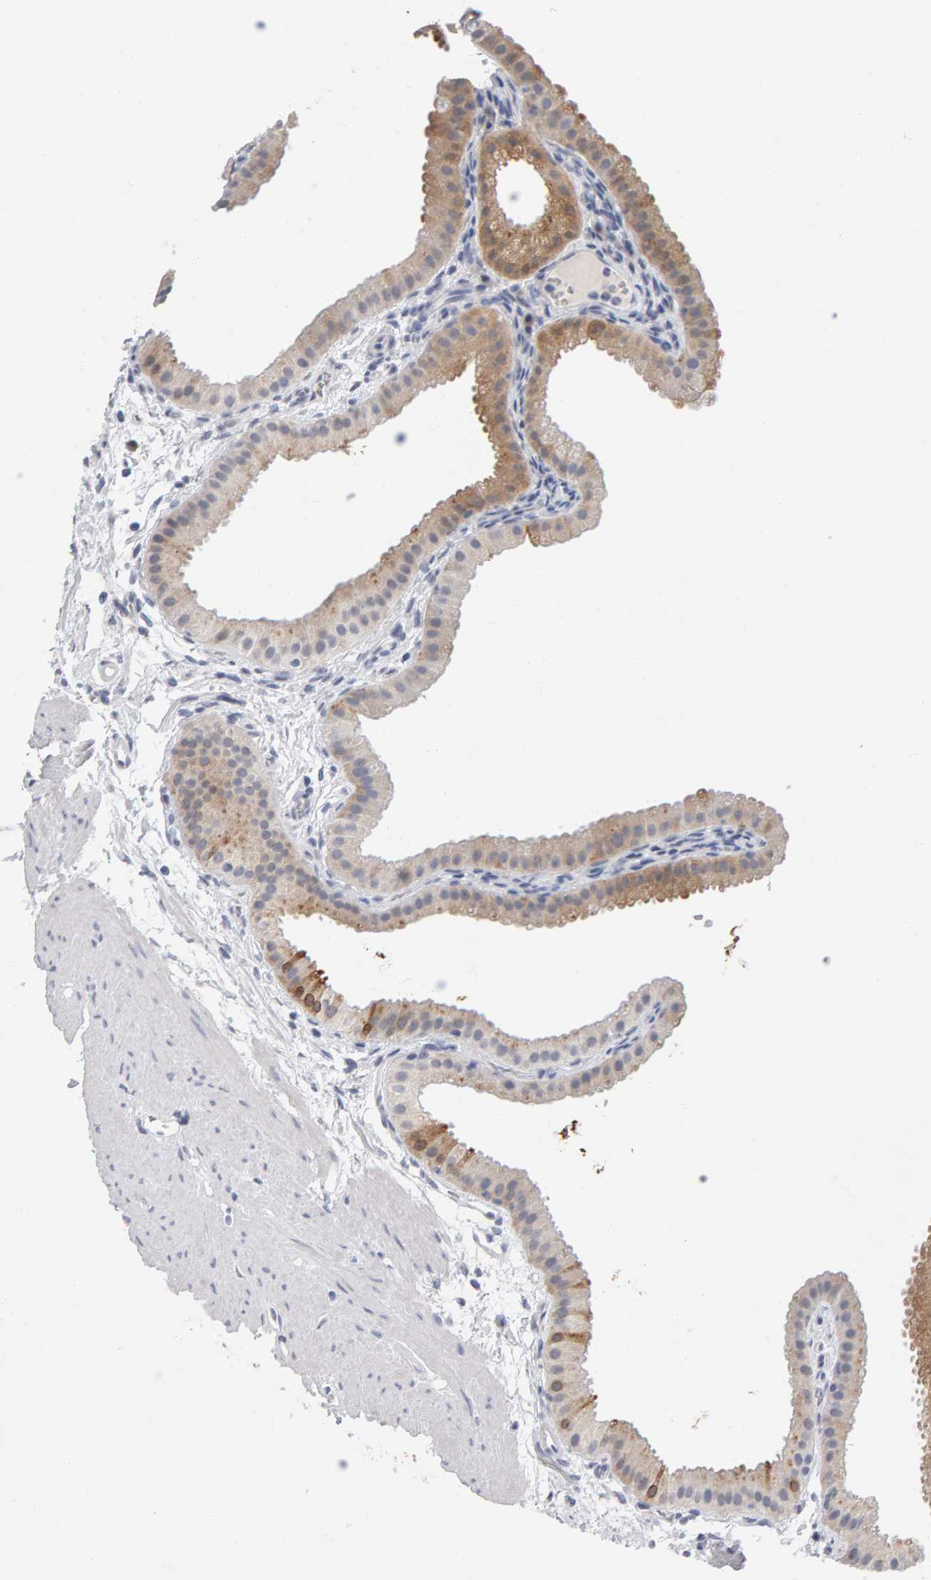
{"staining": {"intensity": "moderate", "quantity": ">75%", "location": "cytoplasmic/membranous"}, "tissue": "gallbladder", "cell_type": "Glandular cells", "image_type": "normal", "snomed": [{"axis": "morphology", "description": "Normal tissue, NOS"}, {"axis": "topography", "description": "Gallbladder"}], "caption": "Protein staining shows moderate cytoplasmic/membranous staining in approximately >75% of glandular cells in unremarkable gallbladder. (Brightfield microscopy of DAB IHC at high magnification).", "gene": "CTH", "patient": {"sex": "female", "age": 64}}